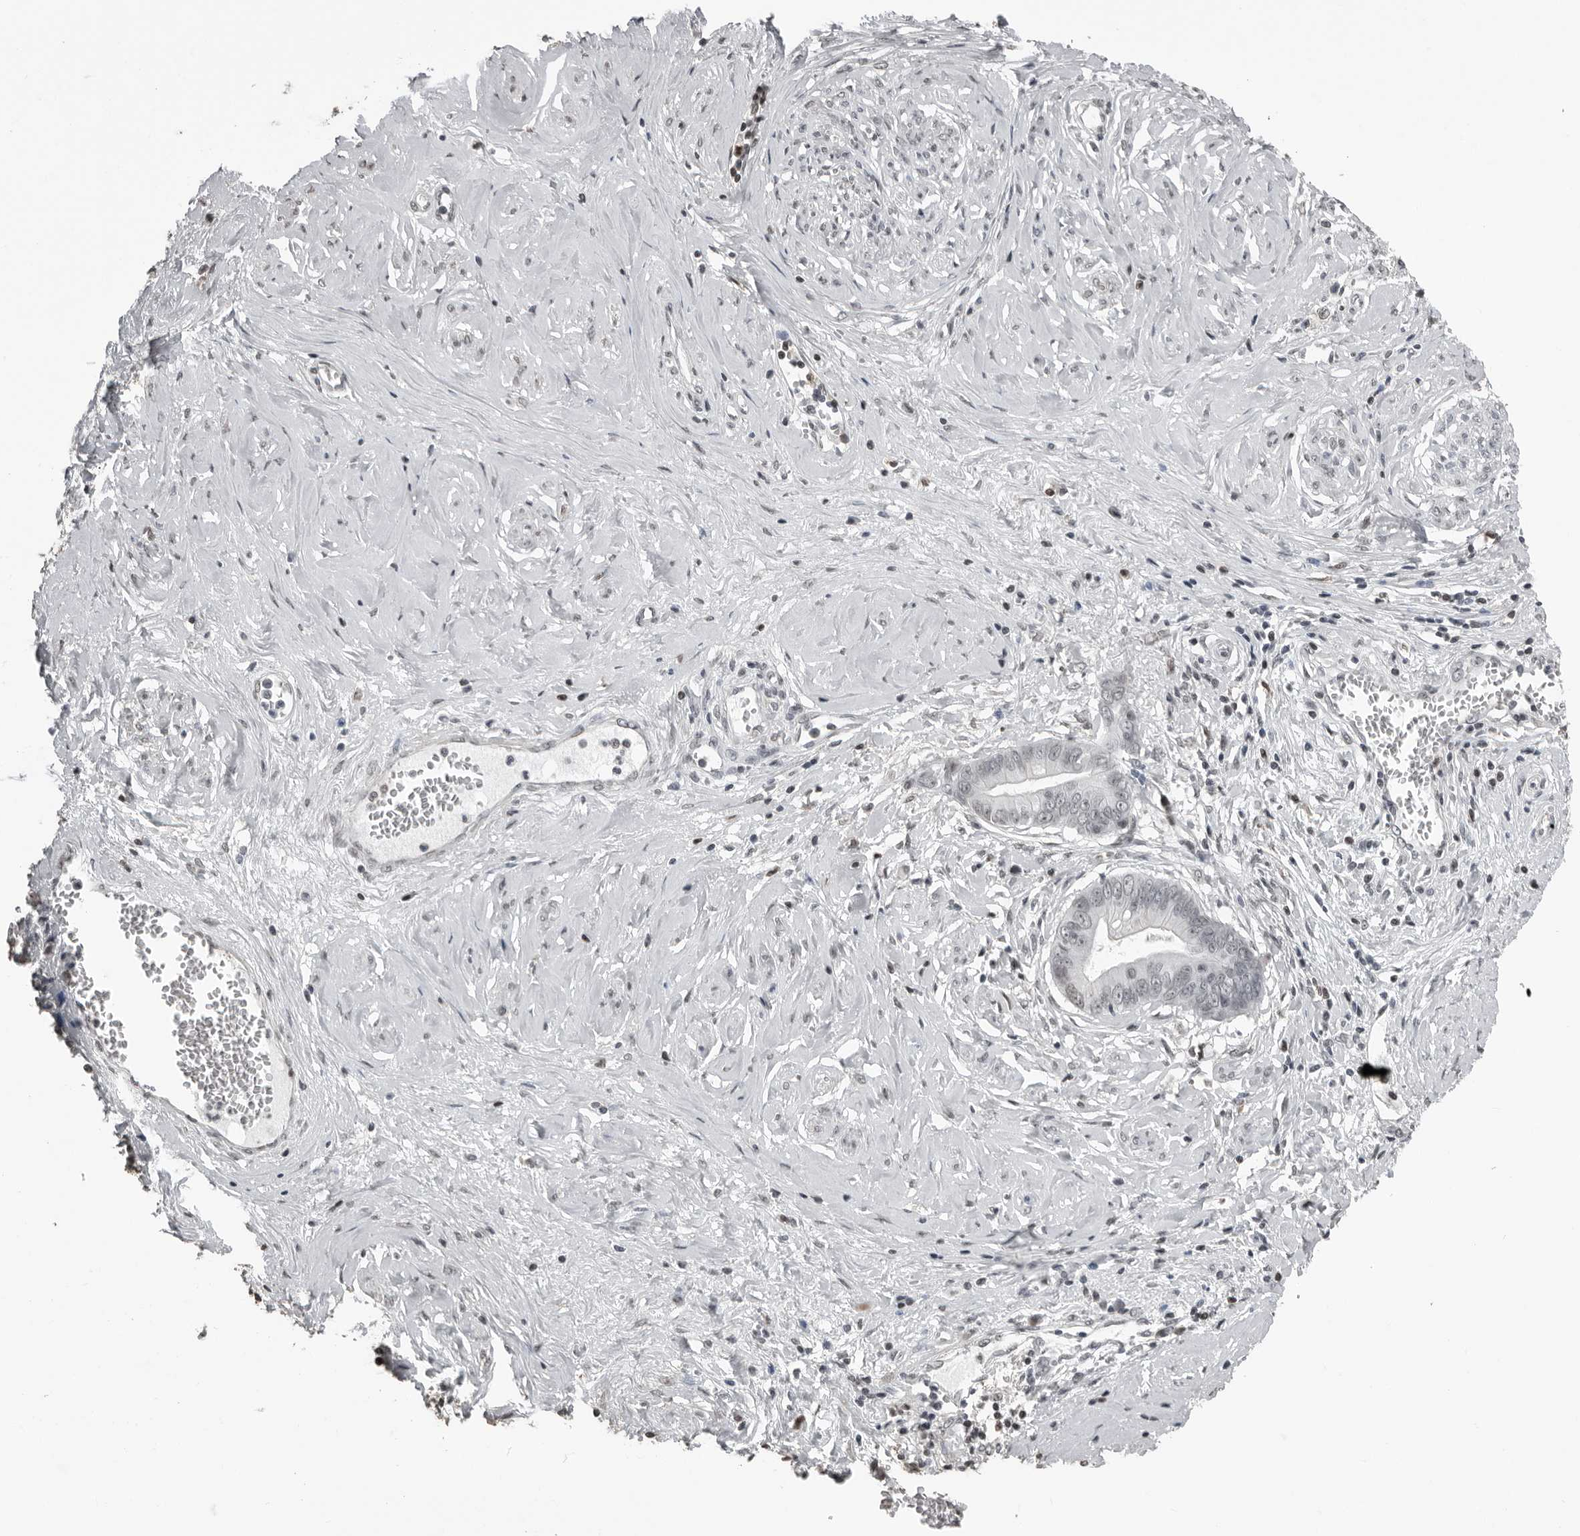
{"staining": {"intensity": "negative", "quantity": "none", "location": "none"}, "tissue": "cervical cancer", "cell_type": "Tumor cells", "image_type": "cancer", "snomed": [{"axis": "morphology", "description": "Adenocarcinoma, NOS"}, {"axis": "topography", "description": "Cervix"}], "caption": "DAB immunohistochemical staining of cervical adenocarcinoma shows no significant expression in tumor cells.", "gene": "ORC1", "patient": {"sex": "female", "age": 44}}